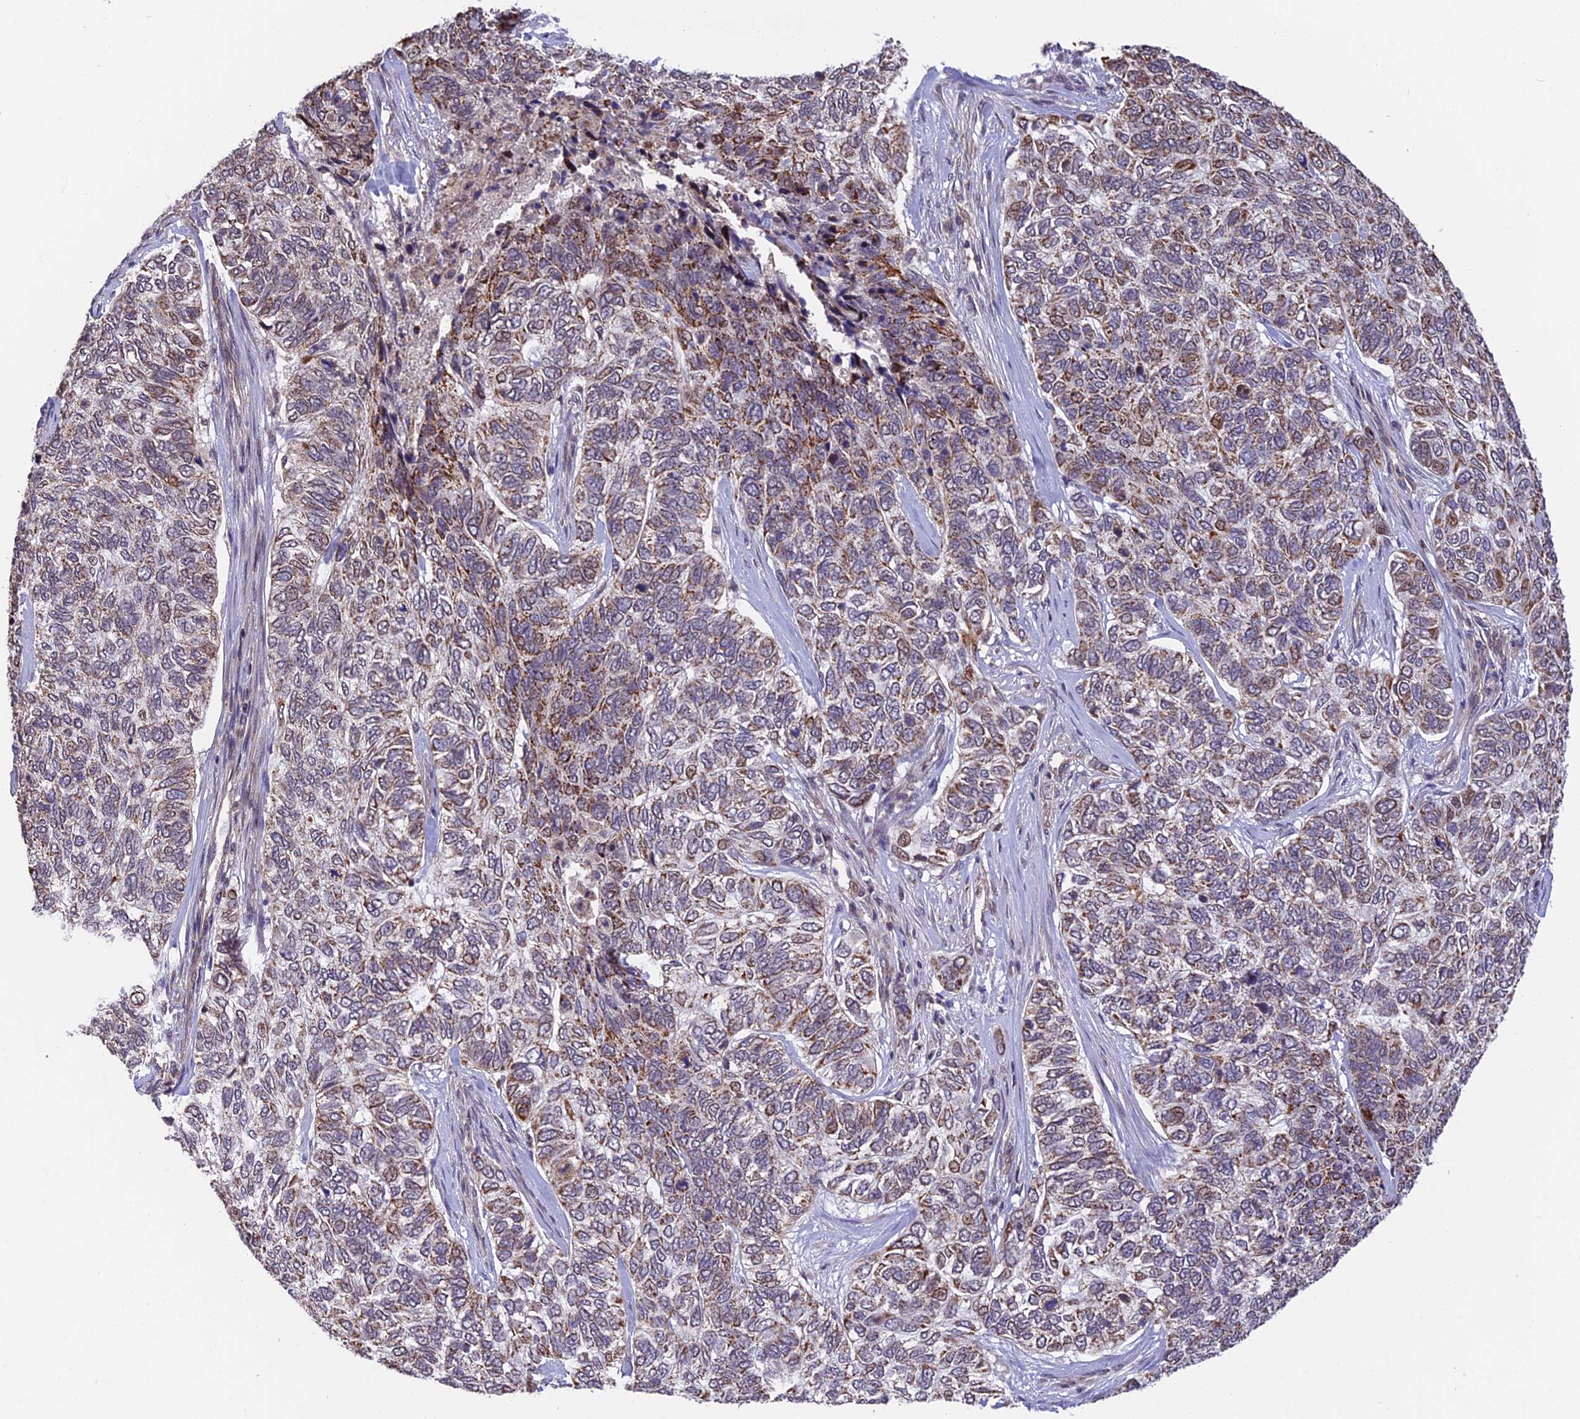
{"staining": {"intensity": "moderate", "quantity": "<25%", "location": "cytoplasmic/membranous,nuclear"}, "tissue": "skin cancer", "cell_type": "Tumor cells", "image_type": "cancer", "snomed": [{"axis": "morphology", "description": "Basal cell carcinoma"}, {"axis": "topography", "description": "Skin"}], "caption": "Brown immunohistochemical staining in basal cell carcinoma (skin) shows moderate cytoplasmic/membranous and nuclear positivity in about <25% of tumor cells. (Stains: DAB (3,3'-diaminobenzidine) in brown, nuclei in blue, Microscopy: brightfield microscopy at high magnification).", "gene": "RERGL", "patient": {"sex": "female", "age": 65}}